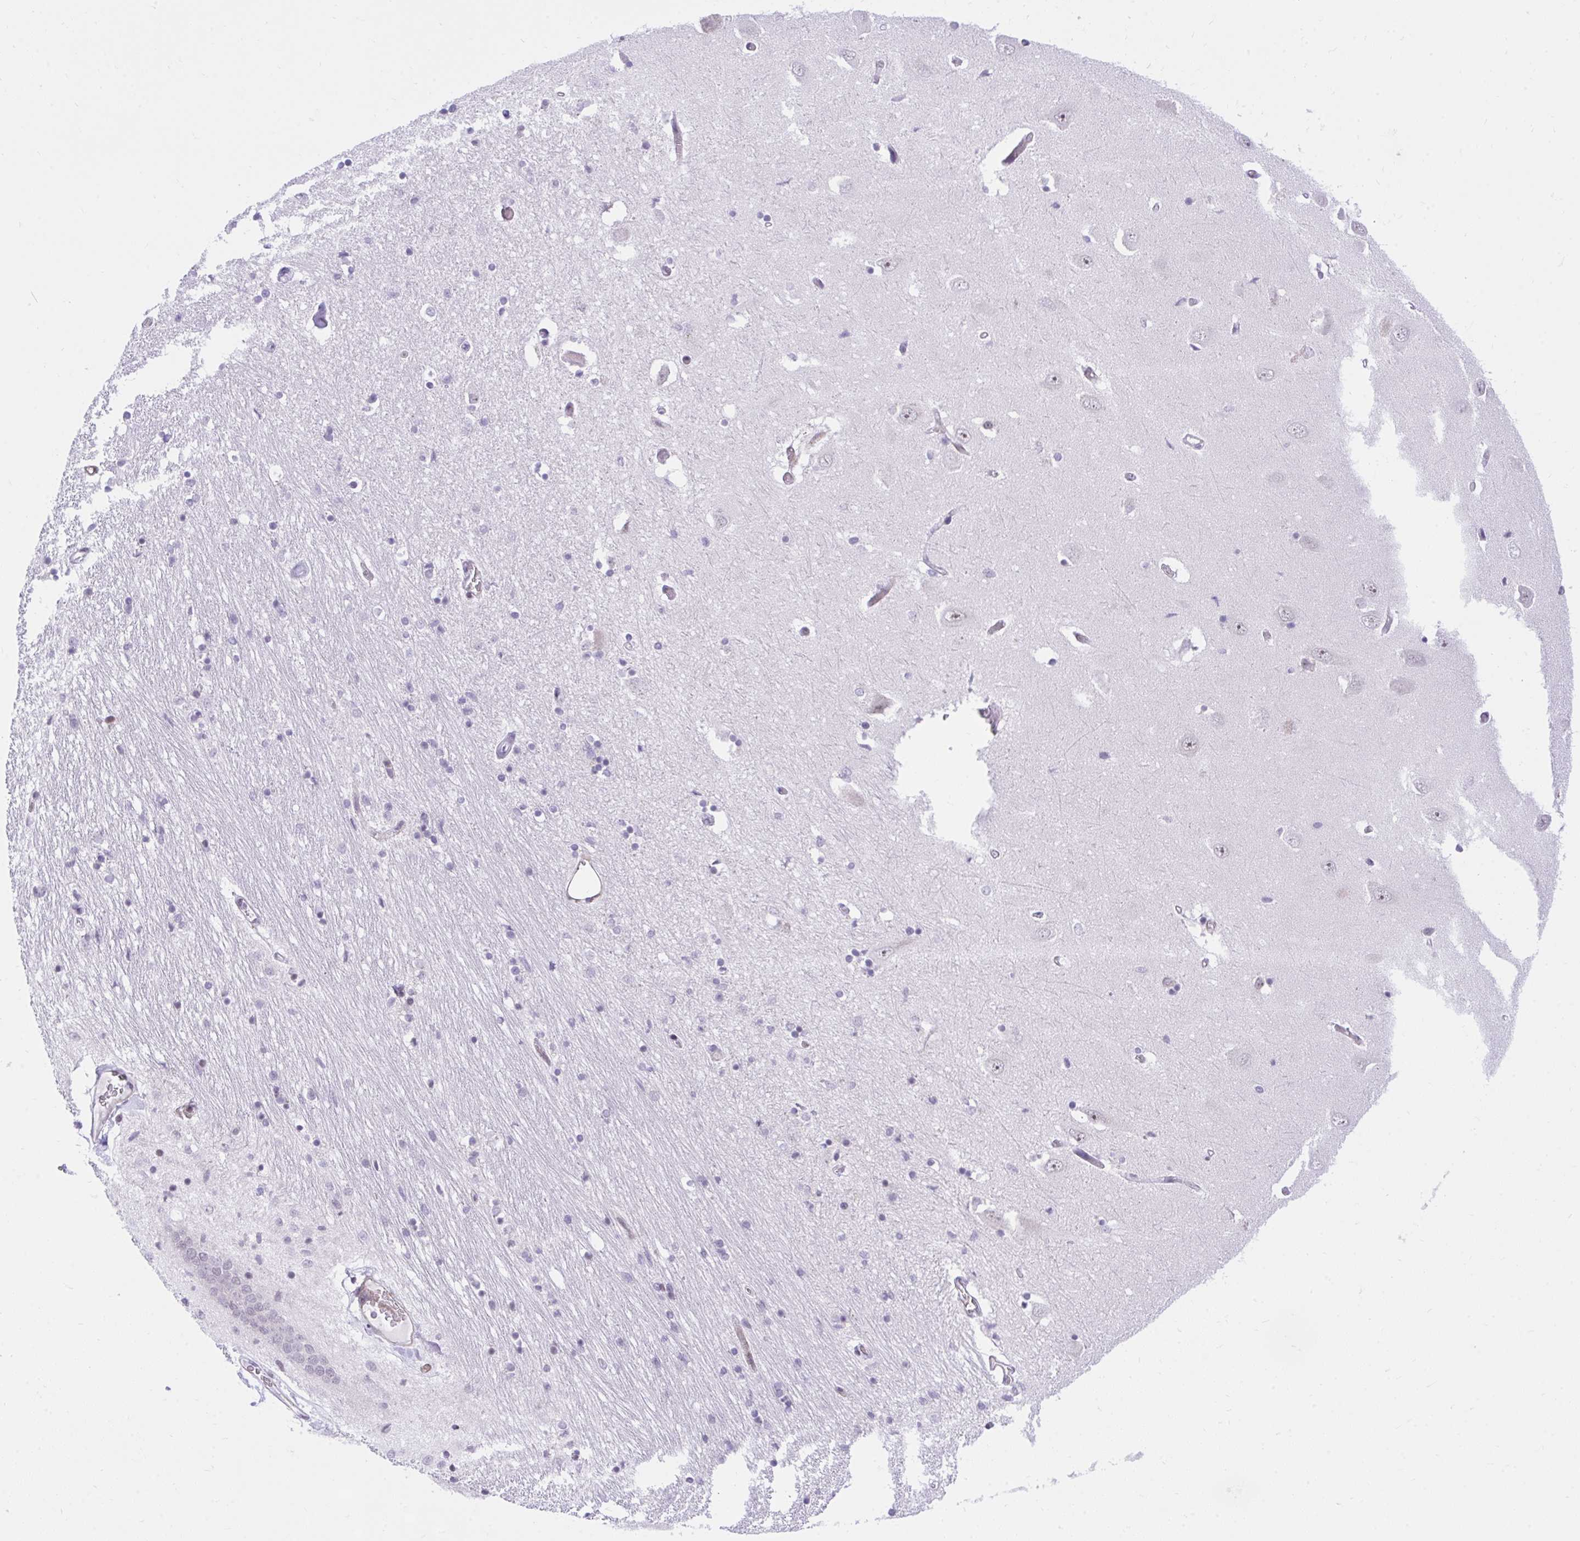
{"staining": {"intensity": "negative", "quantity": "none", "location": "none"}, "tissue": "caudate", "cell_type": "Glial cells", "image_type": "normal", "snomed": [{"axis": "morphology", "description": "Normal tissue, NOS"}, {"axis": "topography", "description": "Lateral ventricle wall"}, {"axis": "topography", "description": "Hippocampus"}], "caption": "There is no significant expression in glial cells of caudate.", "gene": "KCNN4", "patient": {"sex": "female", "age": 63}}